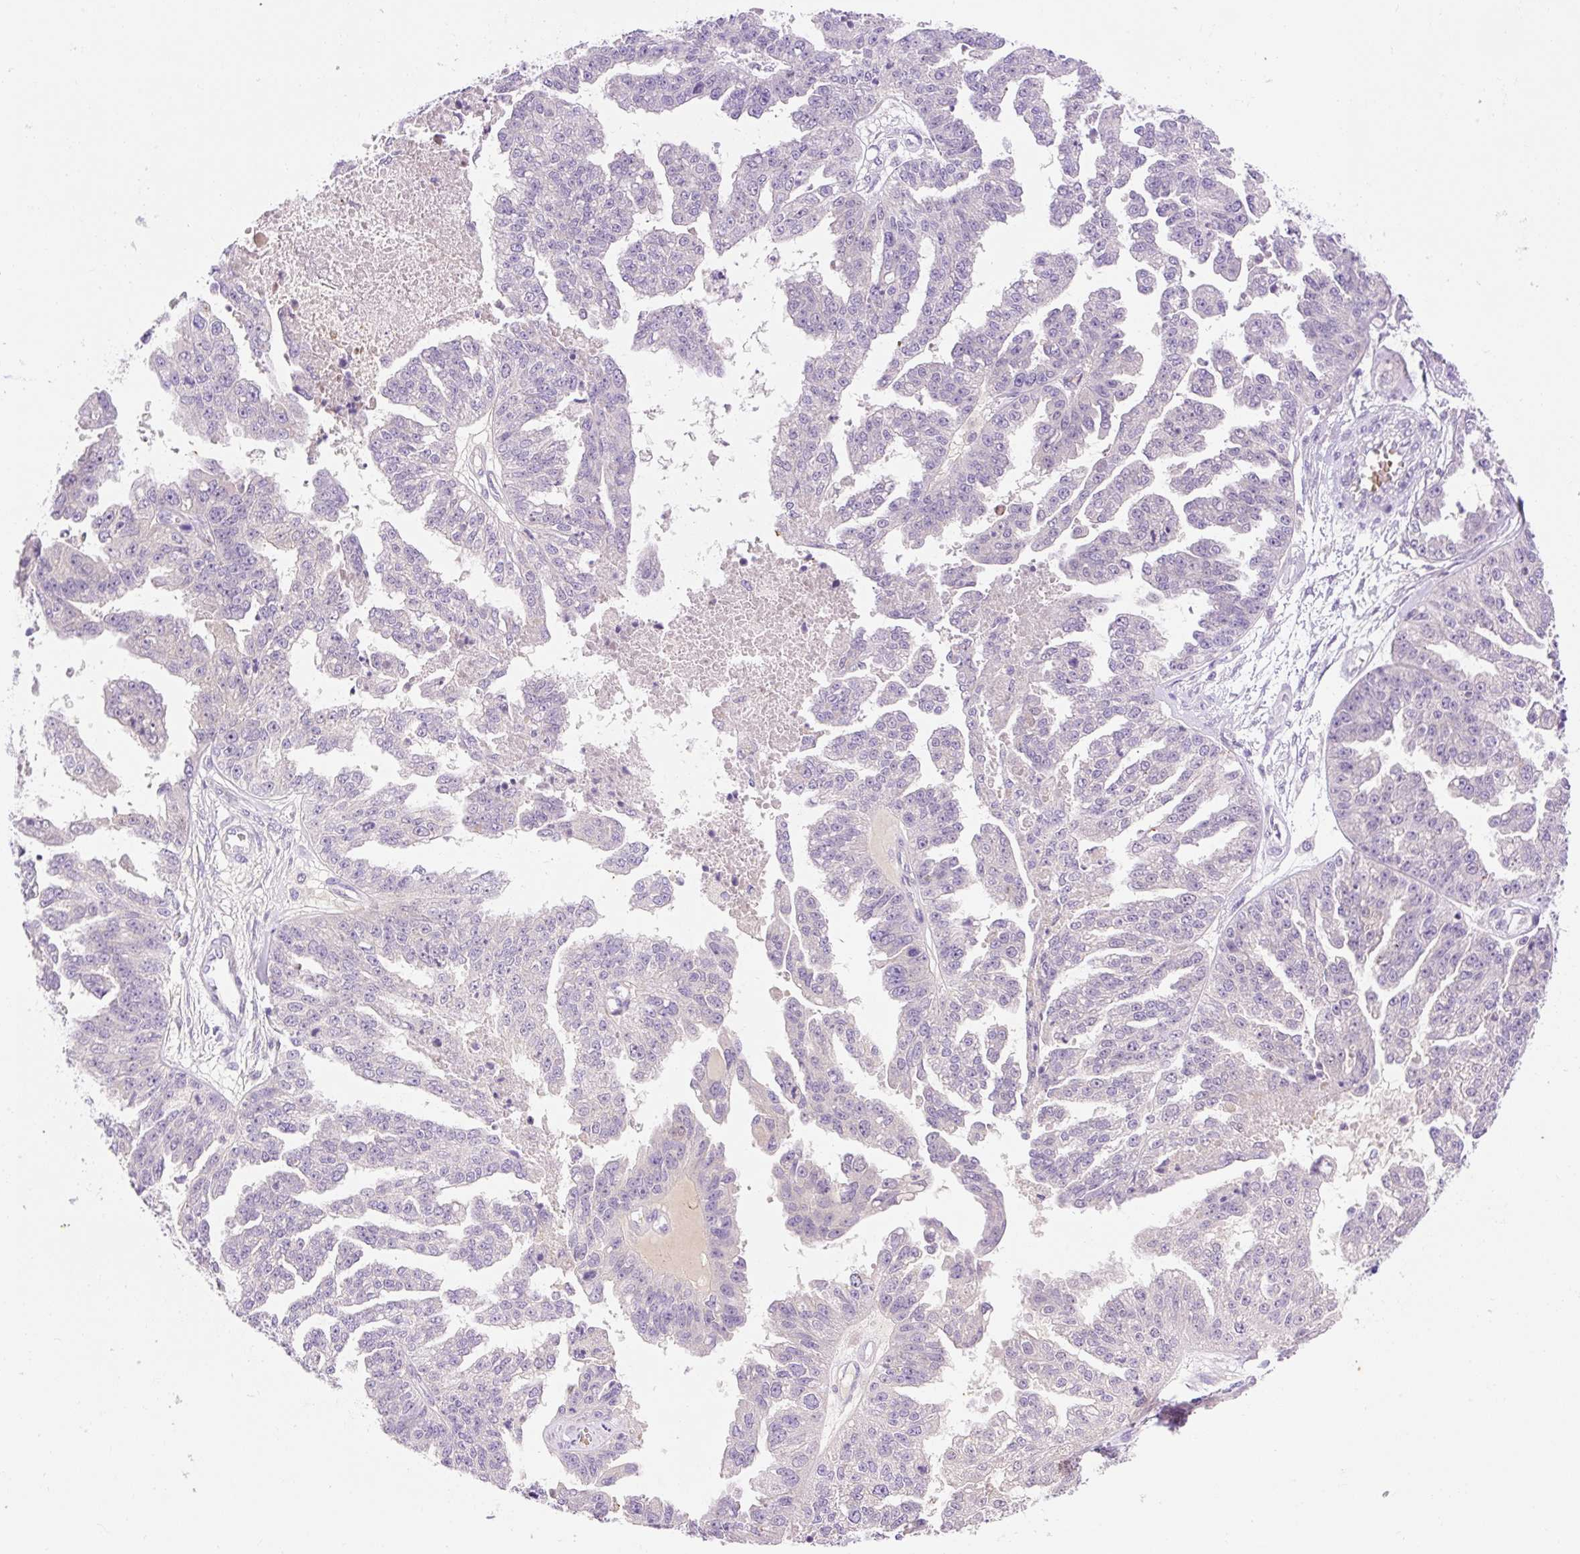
{"staining": {"intensity": "negative", "quantity": "none", "location": "none"}, "tissue": "ovarian cancer", "cell_type": "Tumor cells", "image_type": "cancer", "snomed": [{"axis": "morphology", "description": "Cystadenocarcinoma, serous, NOS"}, {"axis": "topography", "description": "Ovary"}], "caption": "This is a histopathology image of immunohistochemistry staining of ovarian serous cystadenocarcinoma, which shows no expression in tumor cells.", "gene": "LHFPL5", "patient": {"sex": "female", "age": 58}}